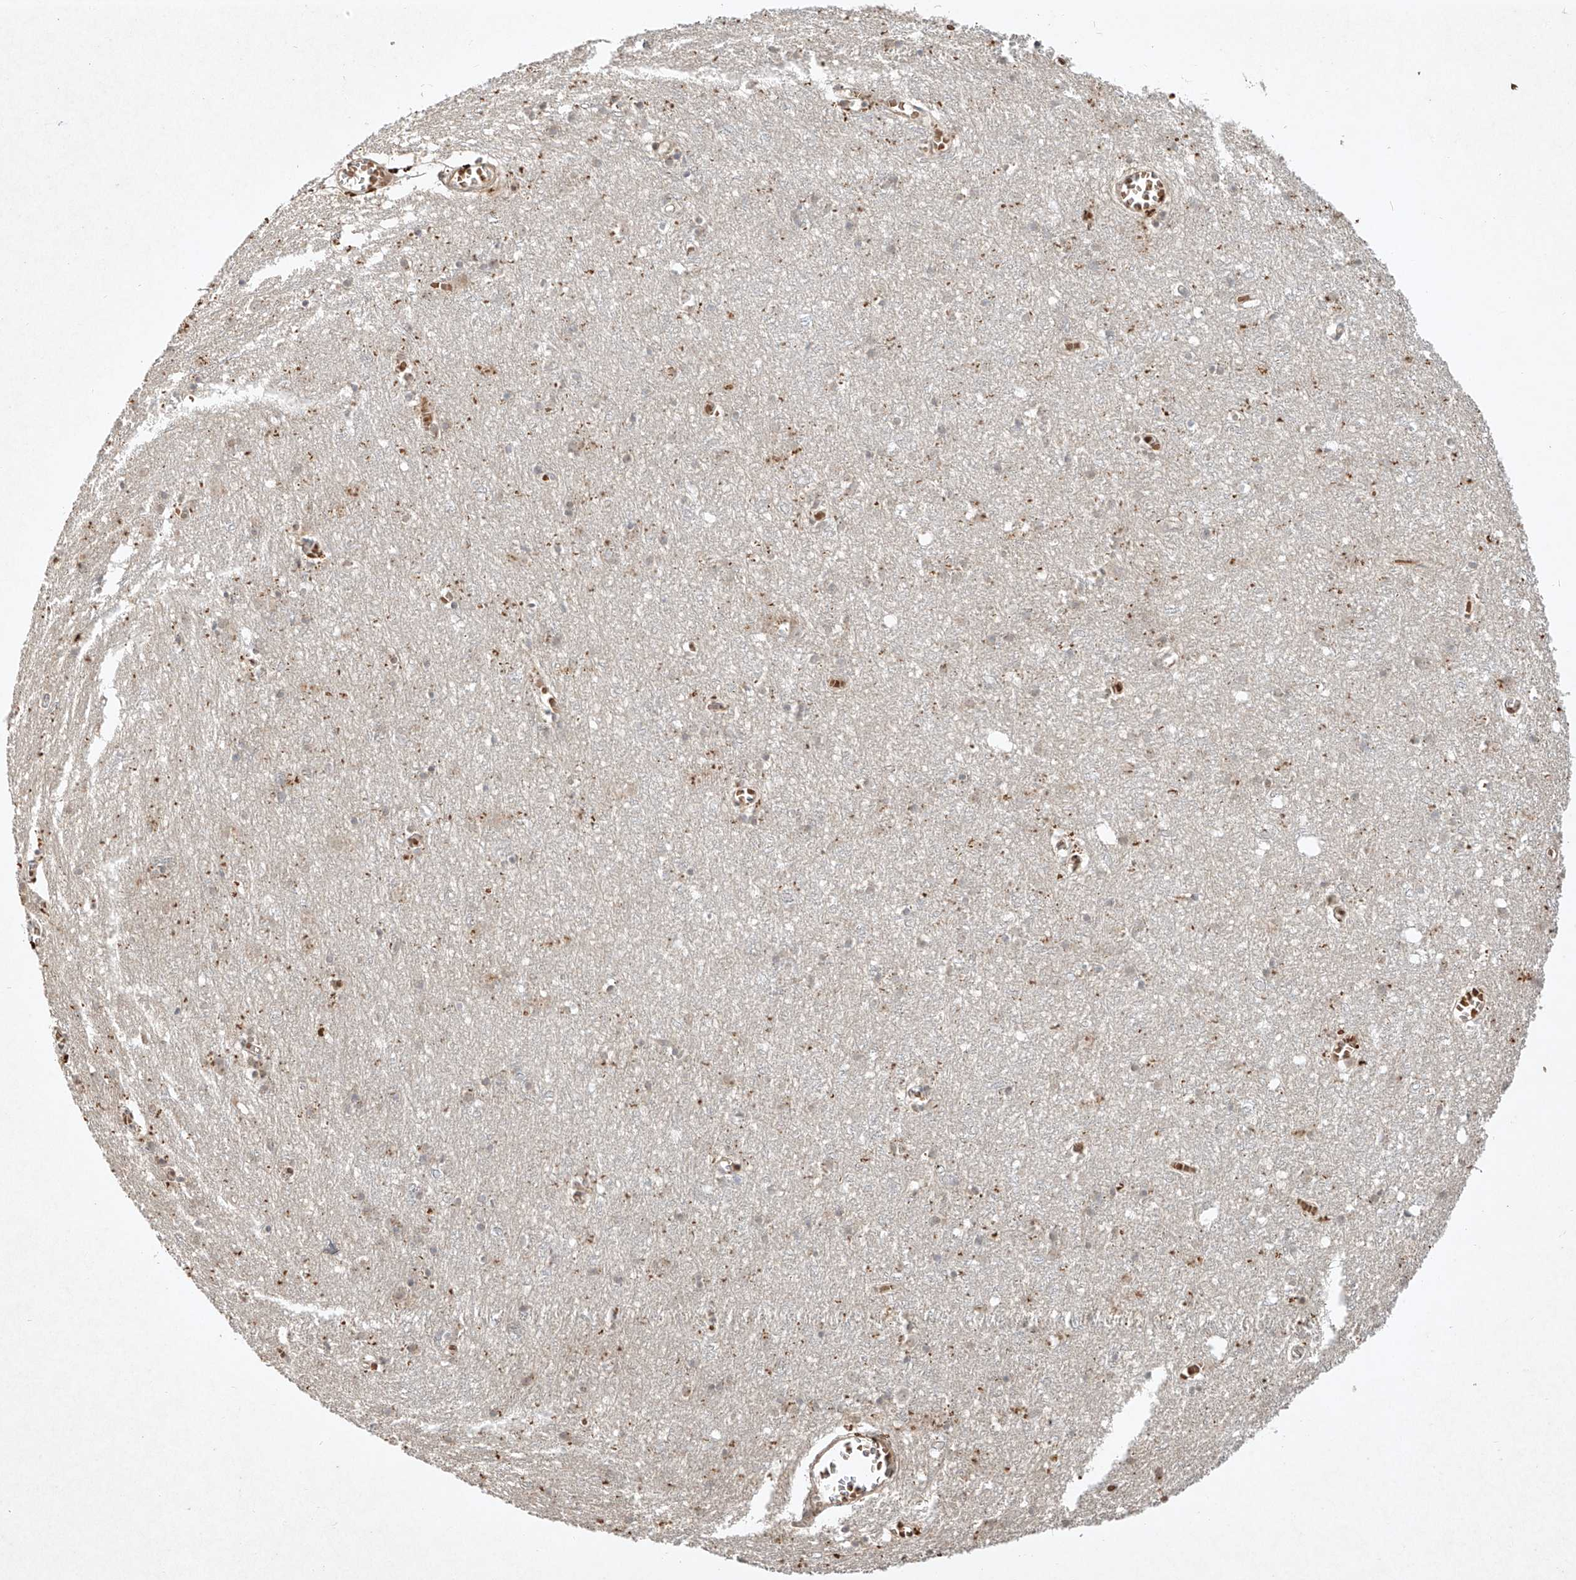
{"staining": {"intensity": "weak", "quantity": ">75%", "location": "cytoplasmic/membranous"}, "tissue": "cerebral cortex", "cell_type": "Endothelial cells", "image_type": "normal", "snomed": [{"axis": "morphology", "description": "Normal tissue, NOS"}, {"axis": "topography", "description": "Cerebral cortex"}], "caption": "Immunohistochemistry of benign cerebral cortex reveals low levels of weak cytoplasmic/membranous expression in about >75% of endothelial cells.", "gene": "CYYR1", "patient": {"sex": "female", "age": 64}}